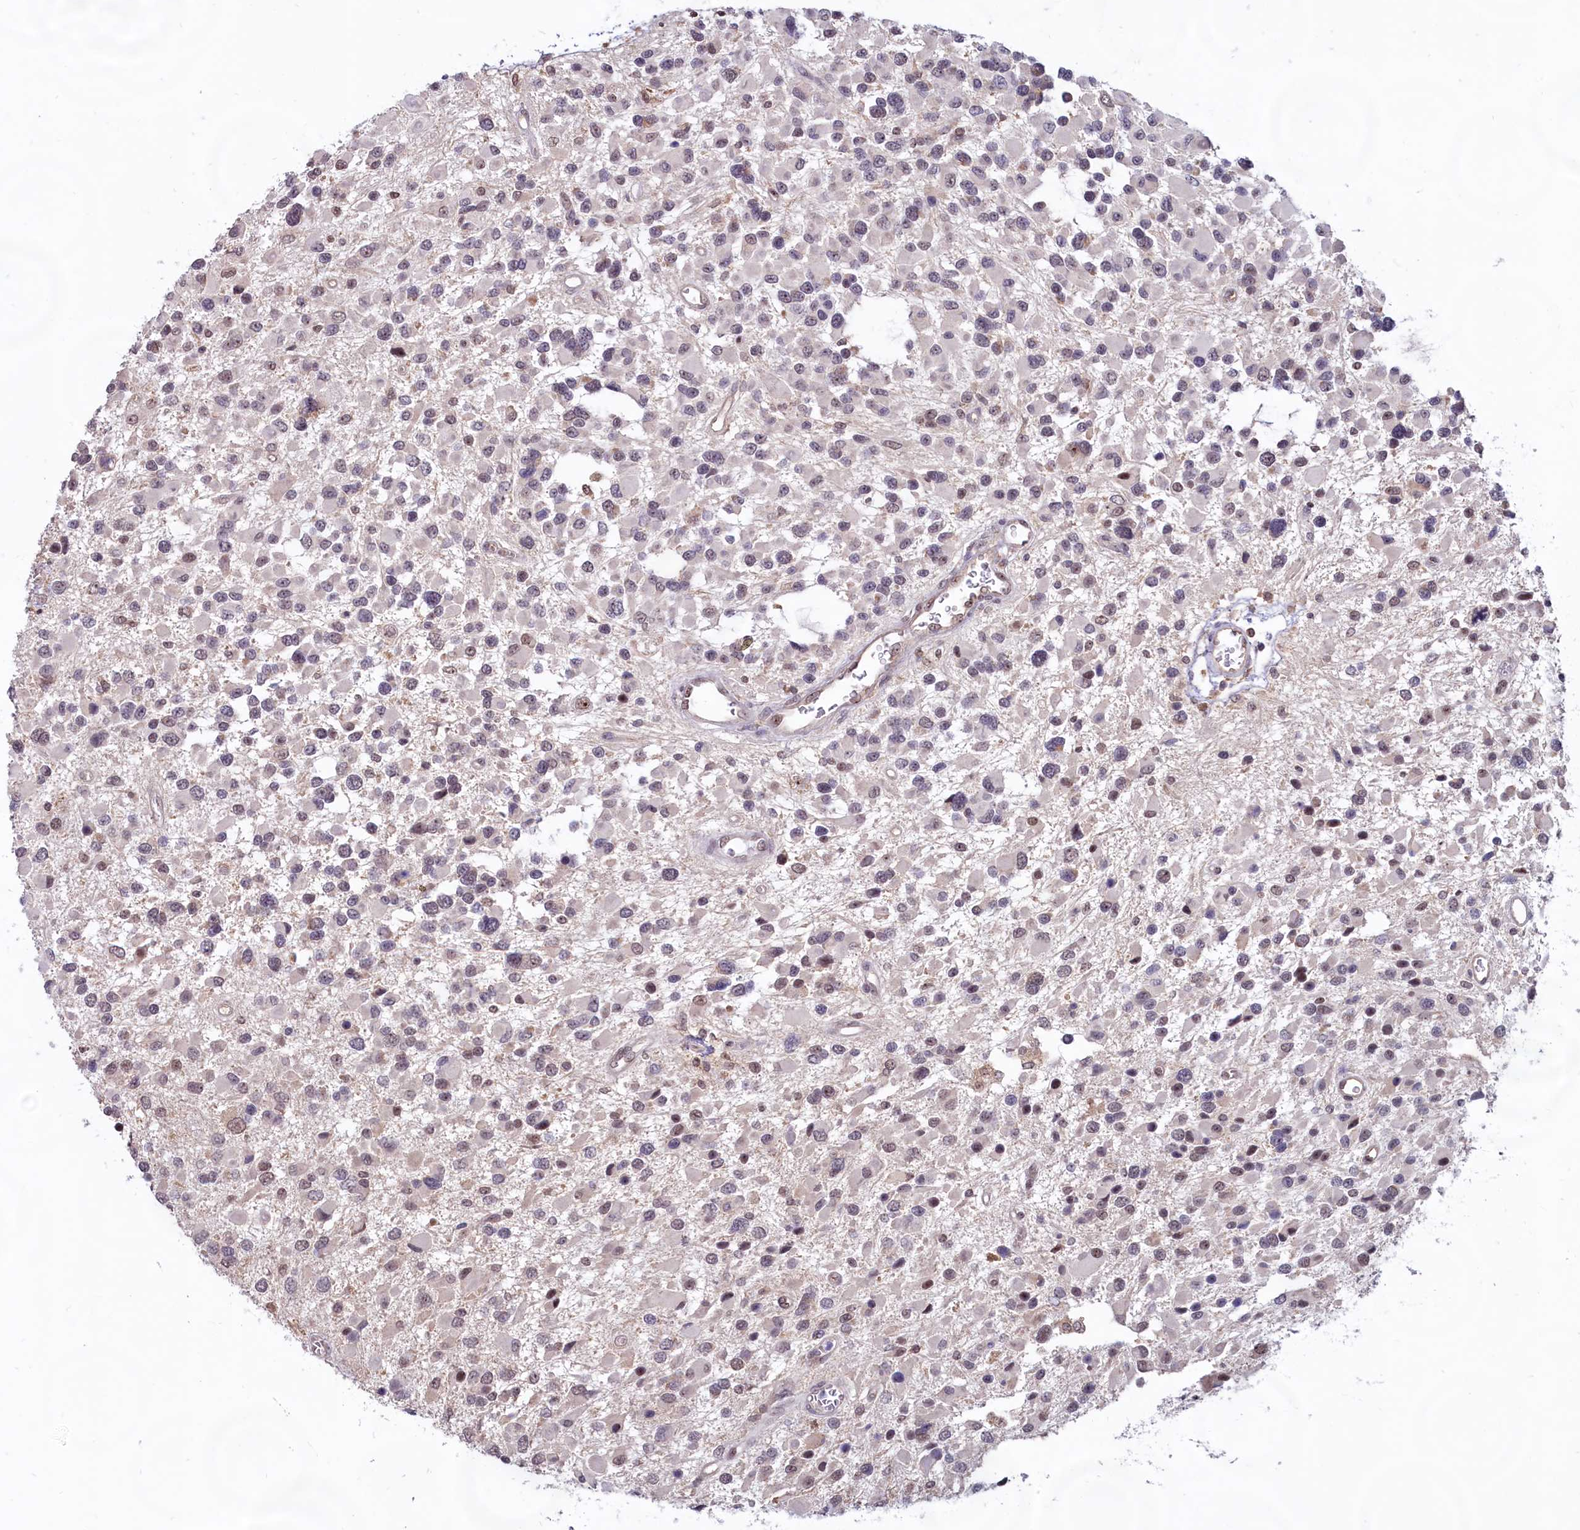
{"staining": {"intensity": "moderate", "quantity": "<25%", "location": "nuclear"}, "tissue": "glioma", "cell_type": "Tumor cells", "image_type": "cancer", "snomed": [{"axis": "morphology", "description": "Glioma, malignant, High grade"}, {"axis": "topography", "description": "Brain"}], "caption": "This histopathology image exhibits malignant high-grade glioma stained with immunohistochemistry (IHC) to label a protein in brown. The nuclear of tumor cells show moderate positivity for the protein. Nuclei are counter-stained blue.", "gene": "C1D", "patient": {"sex": "male", "age": 53}}